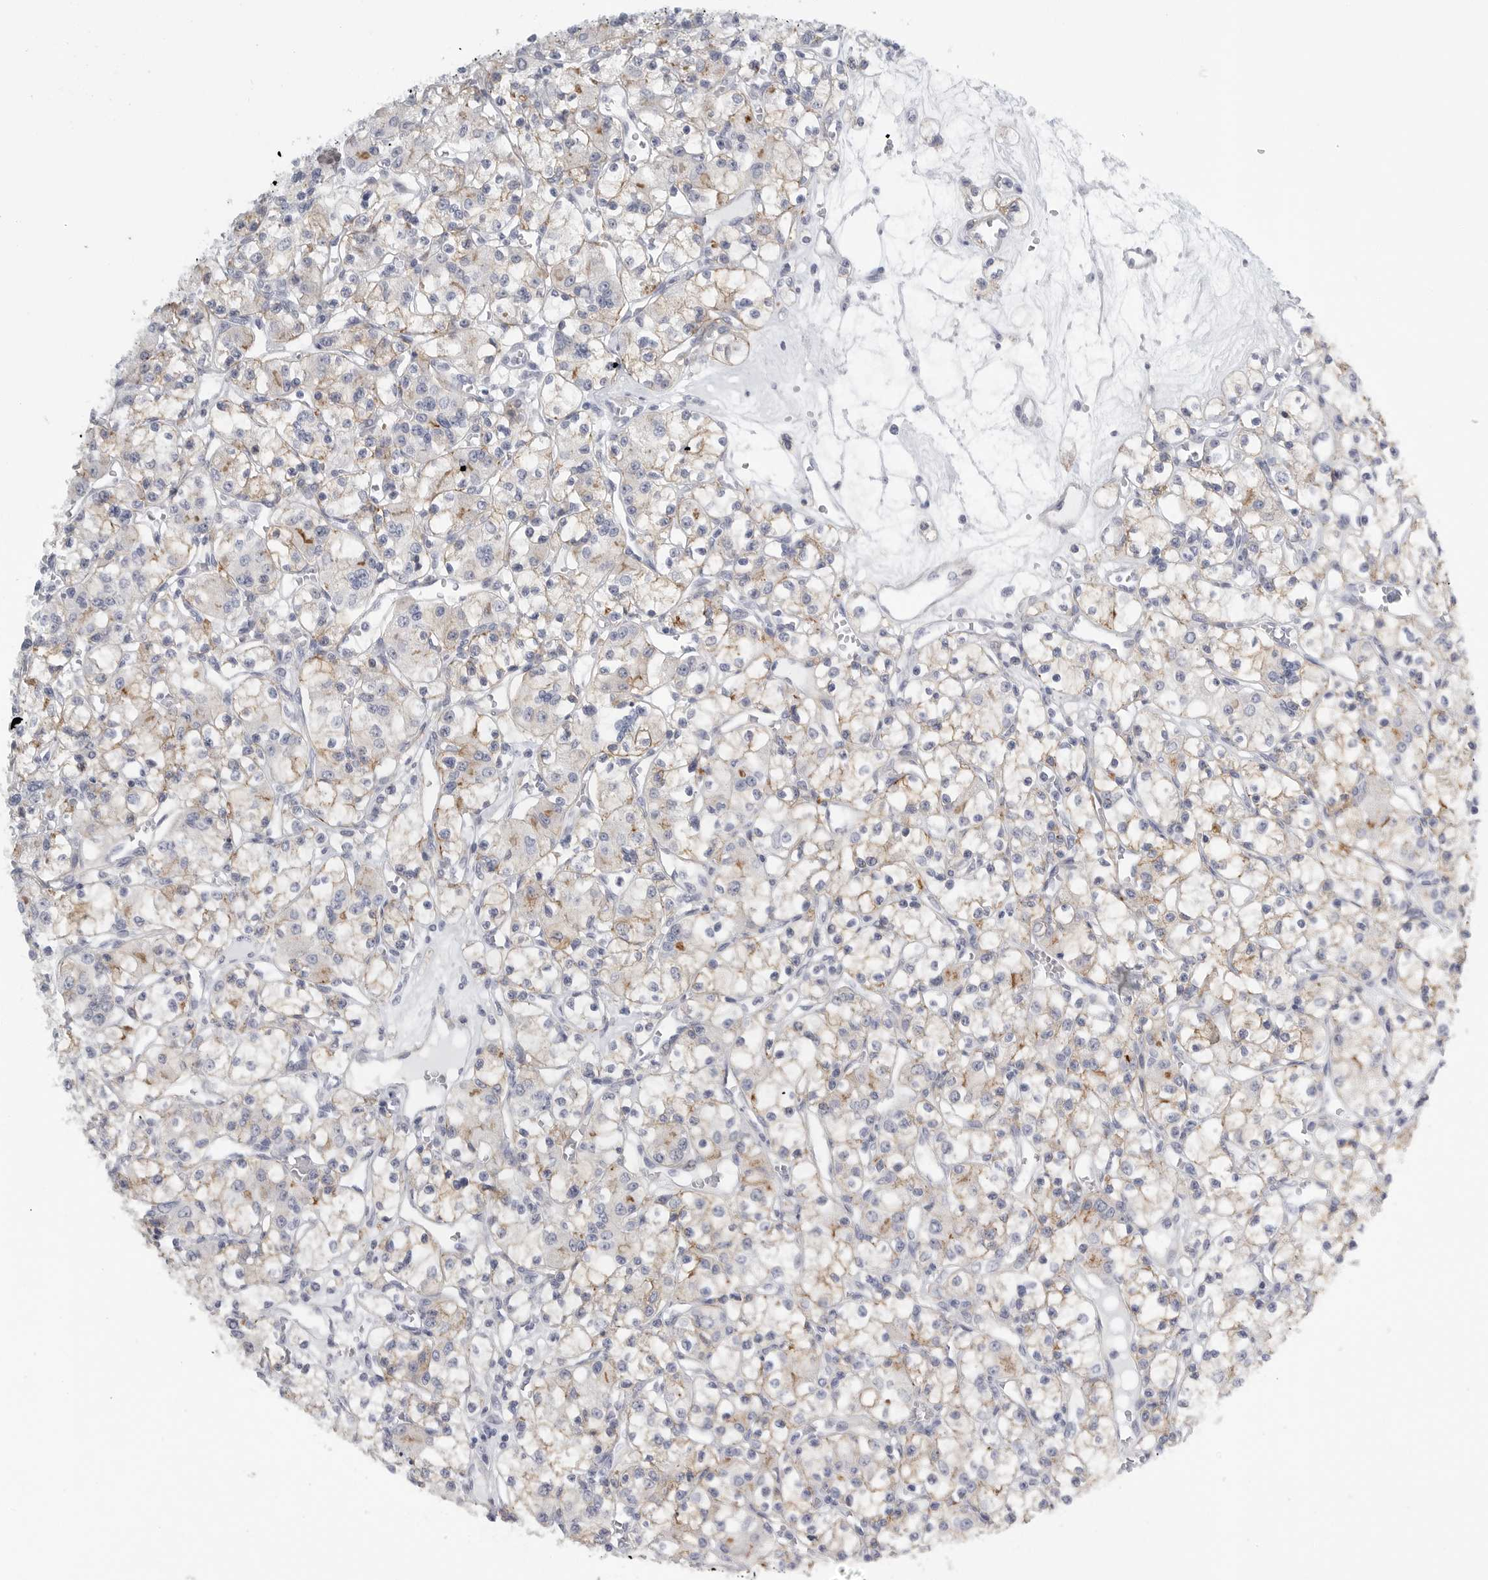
{"staining": {"intensity": "weak", "quantity": "25%-75%", "location": "cytoplasmic/membranous"}, "tissue": "renal cancer", "cell_type": "Tumor cells", "image_type": "cancer", "snomed": [{"axis": "morphology", "description": "Adenocarcinoma, NOS"}, {"axis": "topography", "description": "Kidney"}], "caption": "Renal cancer (adenocarcinoma) stained for a protein (brown) shows weak cytoplasmic/membranous positive positivity in approximately 25%-75% of tumor cells.", "gene": "TNR", "patient": {"sex": "female", "age": 59}}